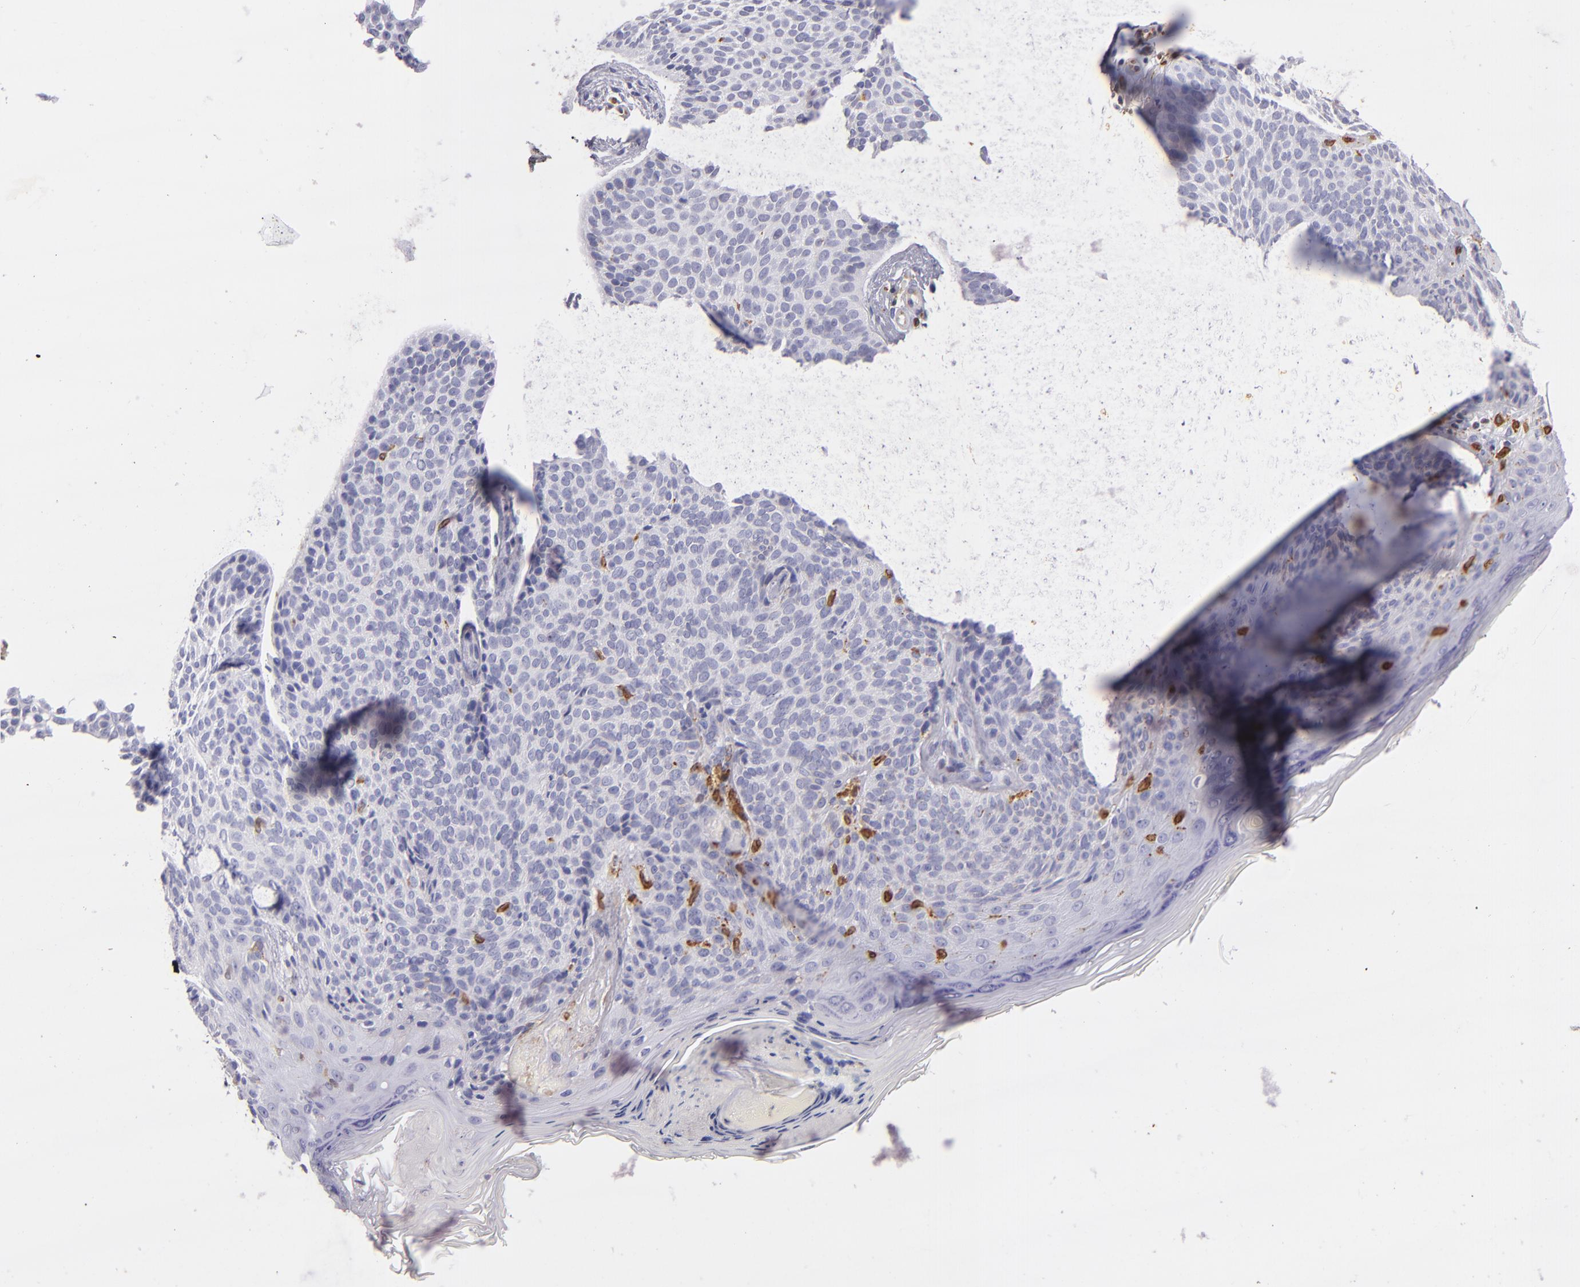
{"staining": {"intensity": "negative", "quantity": "none", "location": "none"}, "tissue": "skin cancer", "cell_type": "Tumor cells", "image_type": "cancer", "snomed": [{"axis": "morphology", "description": "Basal cell carcinoma"}, {"axis": "topography", "description": "Skin"}], "caption": "Micrograph shows no protein staining in tumor cells of skin cancer (basal cell carcinoma) tissue.", "gene": "CD74", "patient": {"sex": "female", "age": 78}}